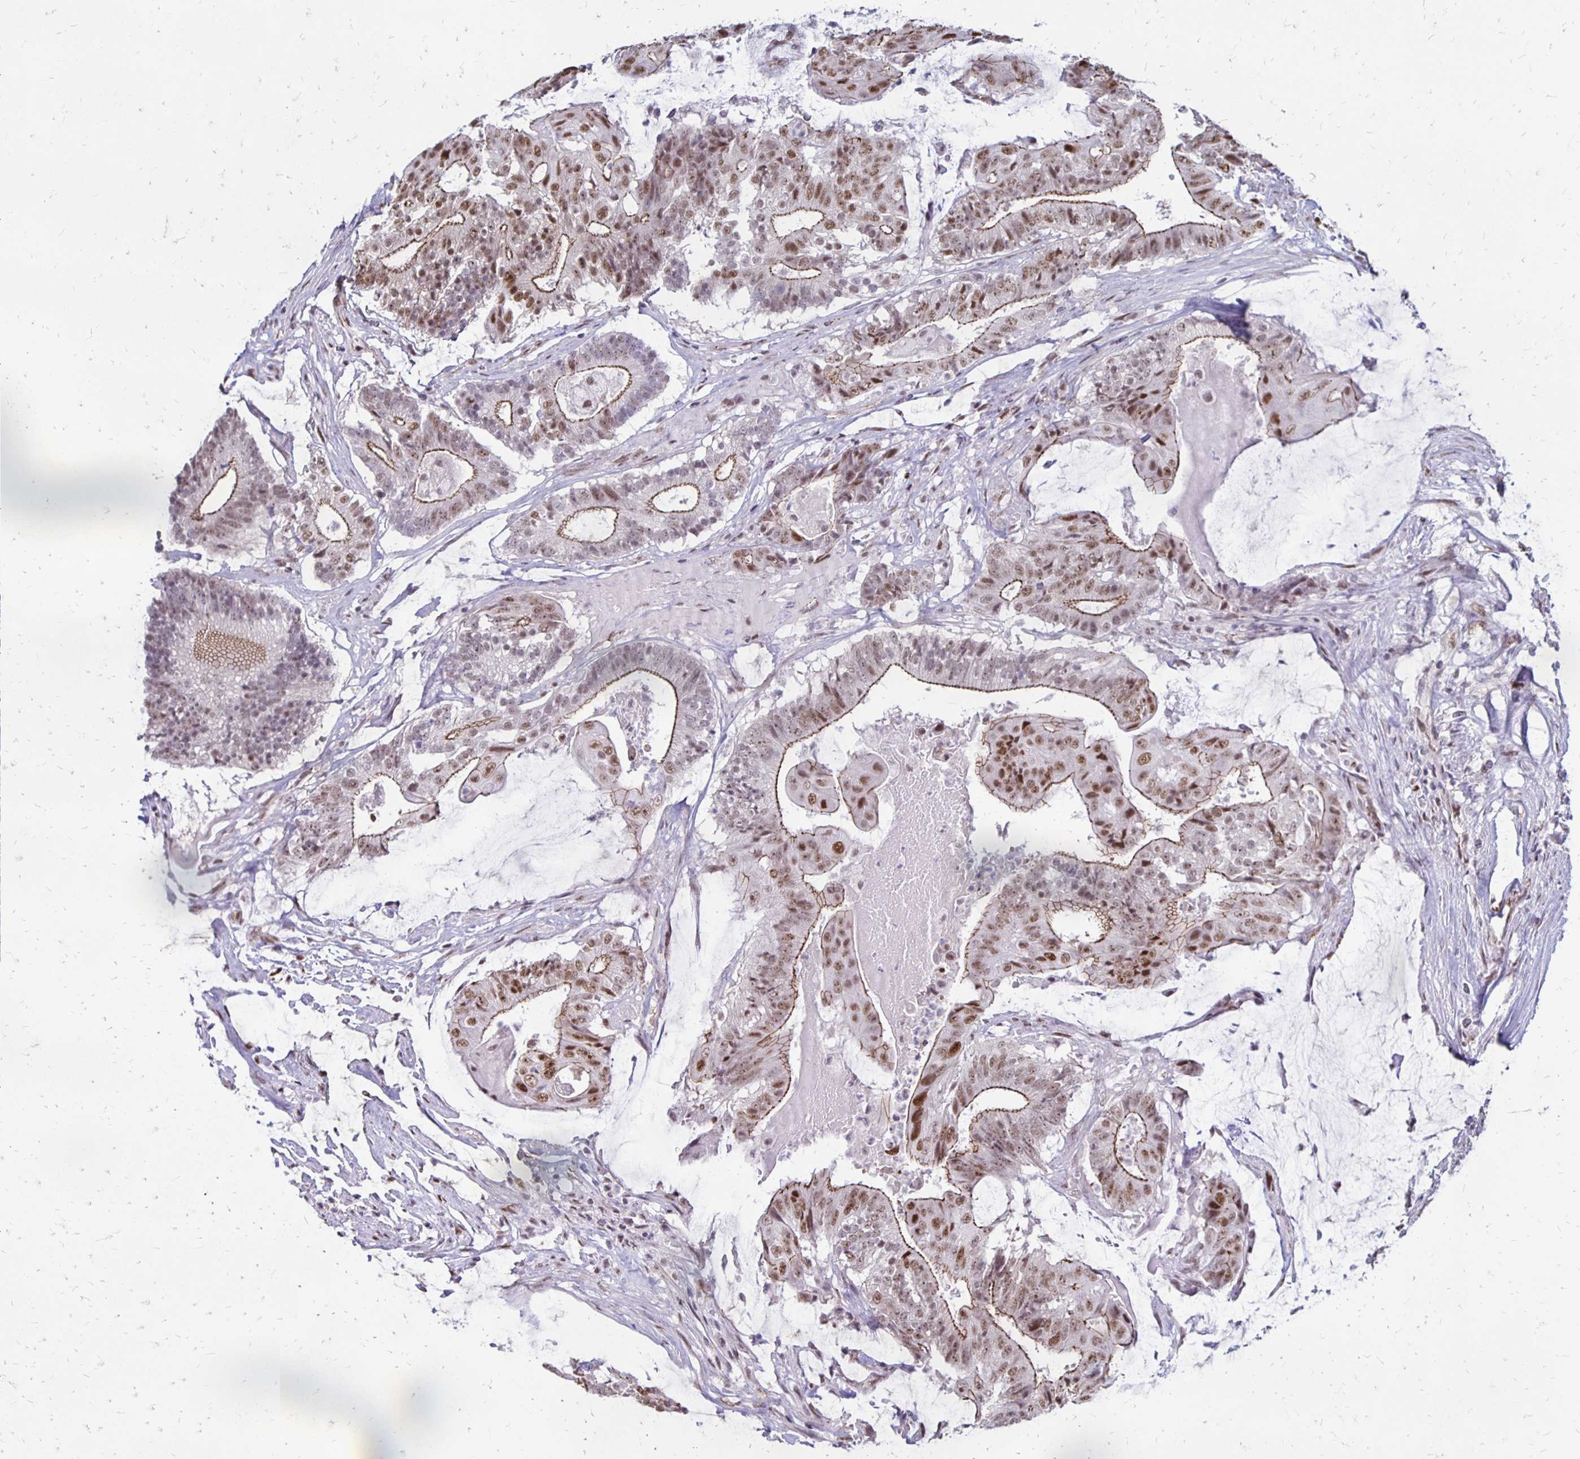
{"staining": {"intensity": "moderate", "quantity": ">75%", "location": "cytoplasmic/membranous,nuclear"}, "tissue": "colorectal cancer", "cell_type": "Tumor cells", "image_type": "cancer", "snomed": [{"axis": "morphology", "description": "Adenocarcinoma, NOS"}, {"axis": "topography", "description": "Colon"}], "caption": "A photomicrograph of human adenocarcinoma (colorectal) stained for a protein displays moderate cytoplasmic/membranous and nuclear brown staining in tumor cells. The staining is performed using DAB (3,3'-diaminobenzidine) brown chromogen to label protein expression. The nuclei are counter-stained blue using hematoxylin.", "gene": "DDB2", "patient": {"sex": "female", "age": 43}}